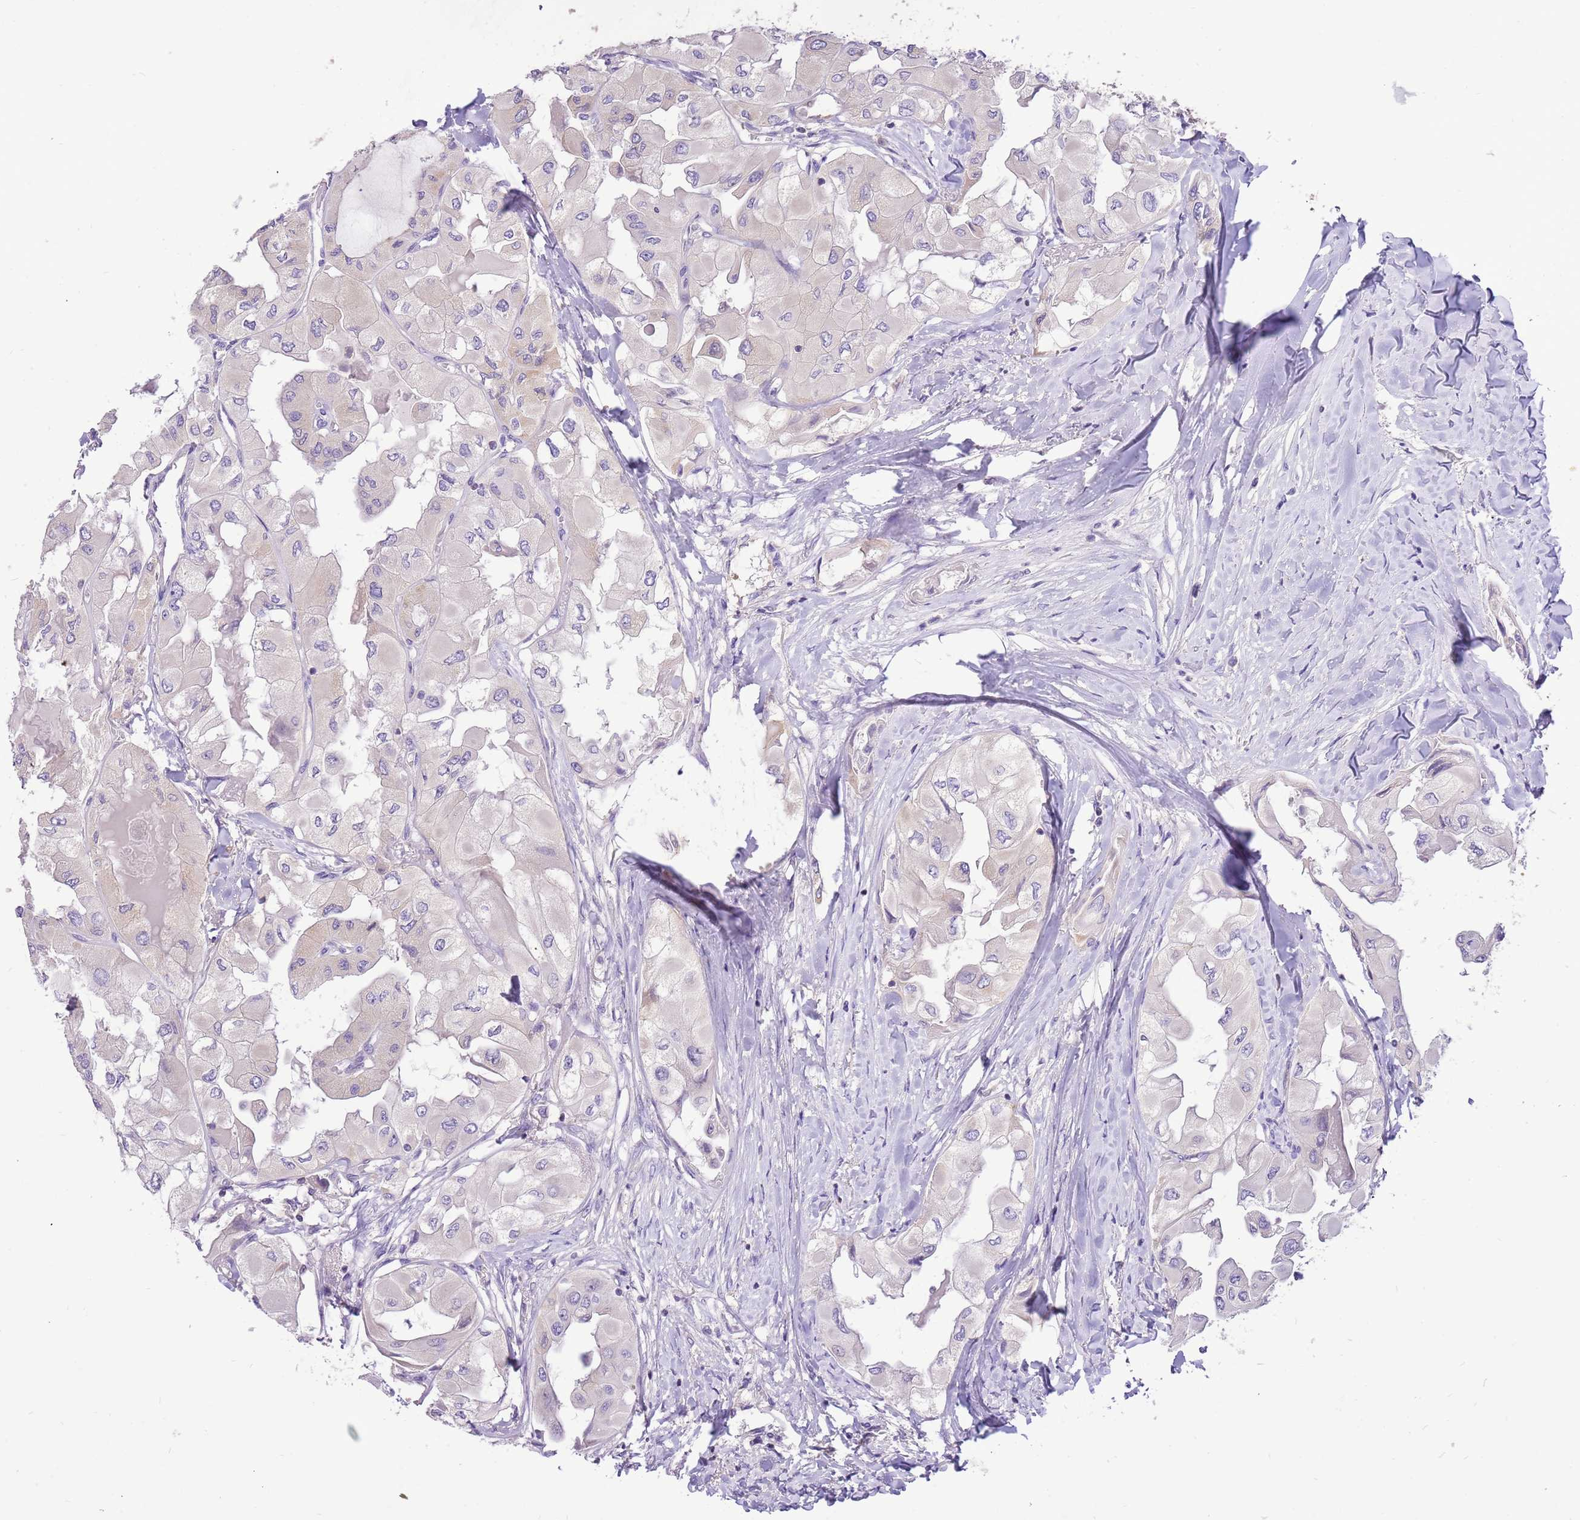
{"staining": {"intensity": "weak", "quantity": "<25%", "location": "cytoplasmic/membranous"}, "tissue": "thyroid cancer", "cell_type": "Tumor cells", "image_type": "cancer", "snomed": [{"axis": "morphology", "description": "Normal tissue, NOS"}, {"axis": "morphology", "description": "Papillary adenocarcinoma, NOS"}, {"axis": "topography", "description": "Thyroid gland"}], "caption": "Immunohistochemistry (IHC) micrograph of neoplastic tissue: human papillary adenocarcinoma (thyroid) stained with DAB exhibits no significant protein expression in tumor cells.", "gene": "GLCE", "patient": {"sex": "female", "age": 59}}